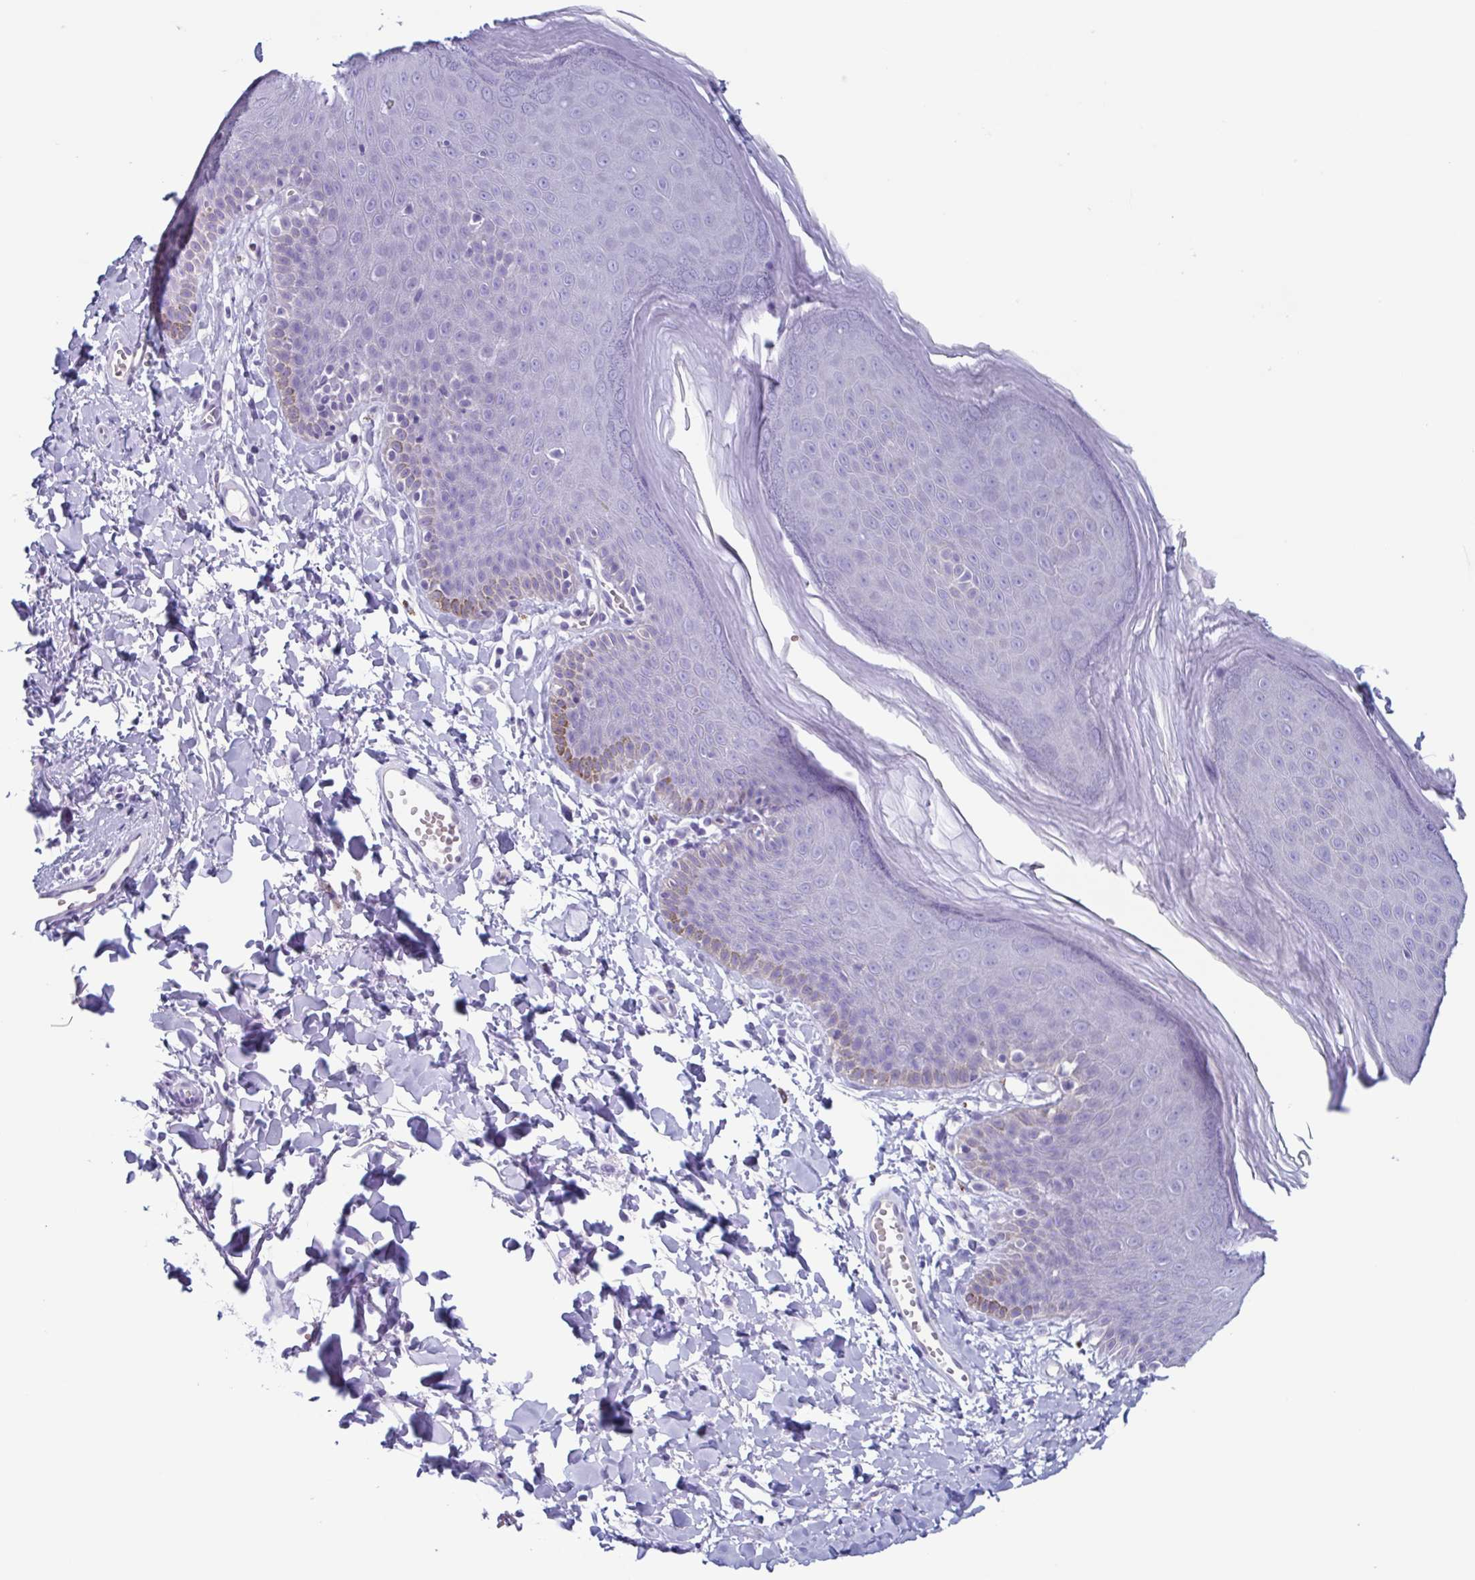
{"staining": {"intensity": "negative", "quantity": "none", "location": "none"}, "tissue": "skin", "cell_type": "Epidermal cells", "image_type": "normal", "snomed": [{"axis": "morphology", "description": "Normal tissue, NOS"}, {"axis": "topography", "description": "Anal"}], "caption": "Immunohistochemical staining of unremarkable skin exhibits no significant positivity in epidermal cells. (DAB (3,3'-diaminobenzidine) immunohistochemistry (IHC) visualized using brightfield microscopy, high magnification).", "gene": "BPI", "patient": {"sex": "male", "age": 53}}